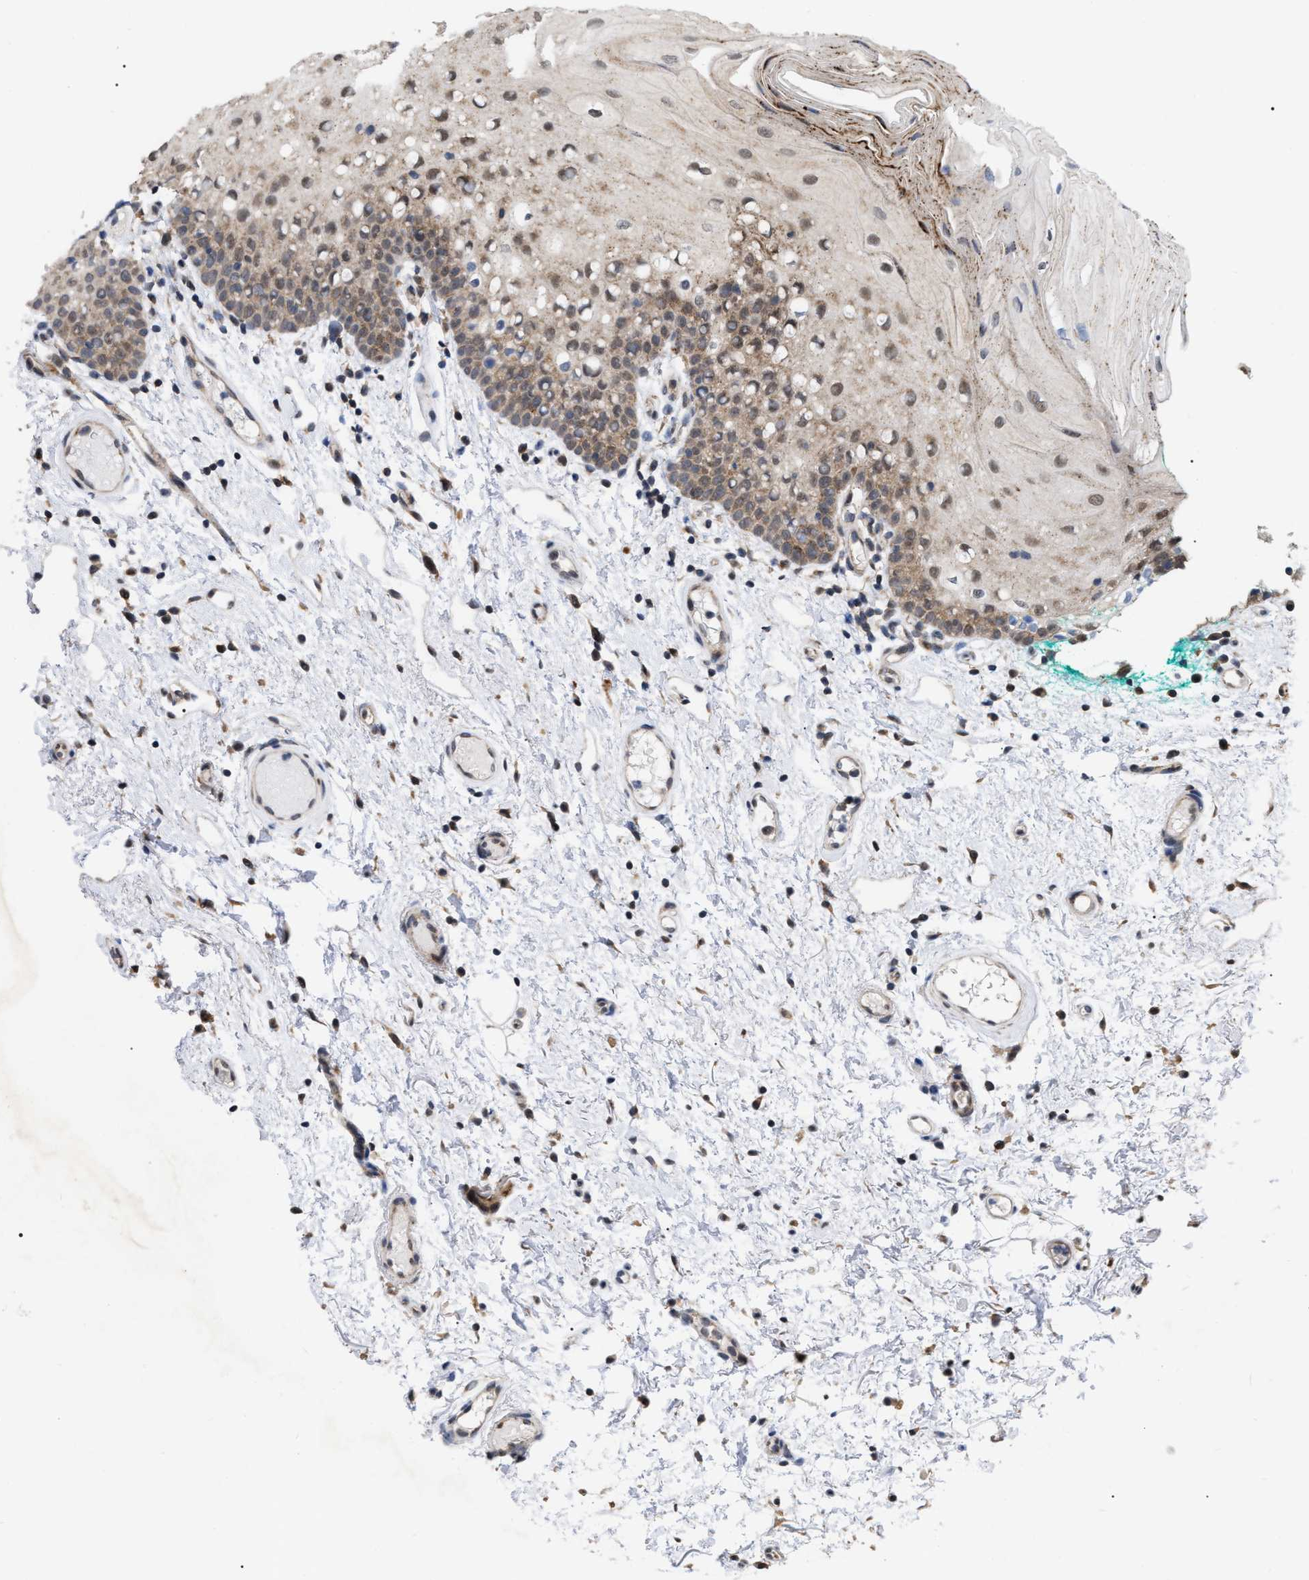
{"staining": {"intensity": "moderate", "quantity": ">75%", "location": "cytoplasmic/membranous"}, "tissue": "oral mucosa", "cell_type": "Squamous epithelial cells", "image_type": "normal", "snomed": [{"axis": "morphology", "description": "Normal tissue, NOS"}, {"axis": "morphology", "description": "Squamous cell carcinoma, NOS"}, {"axis": "topography", "description": "Oral tissue"}, {"axis": "topography", "description": "Salivary gland"}, {"axis": "topography", "description": "Head-Neck"}], "caption": "An immunohistochemistry photomicrograph of normal tissue is shown. Protein staining in brown labels moderate cytoplasmic/membranous positivity in oral mucosa within squamous epithelial cells.", "gene": "UPF1", "patient": {"sex": "female", "age": 62}}